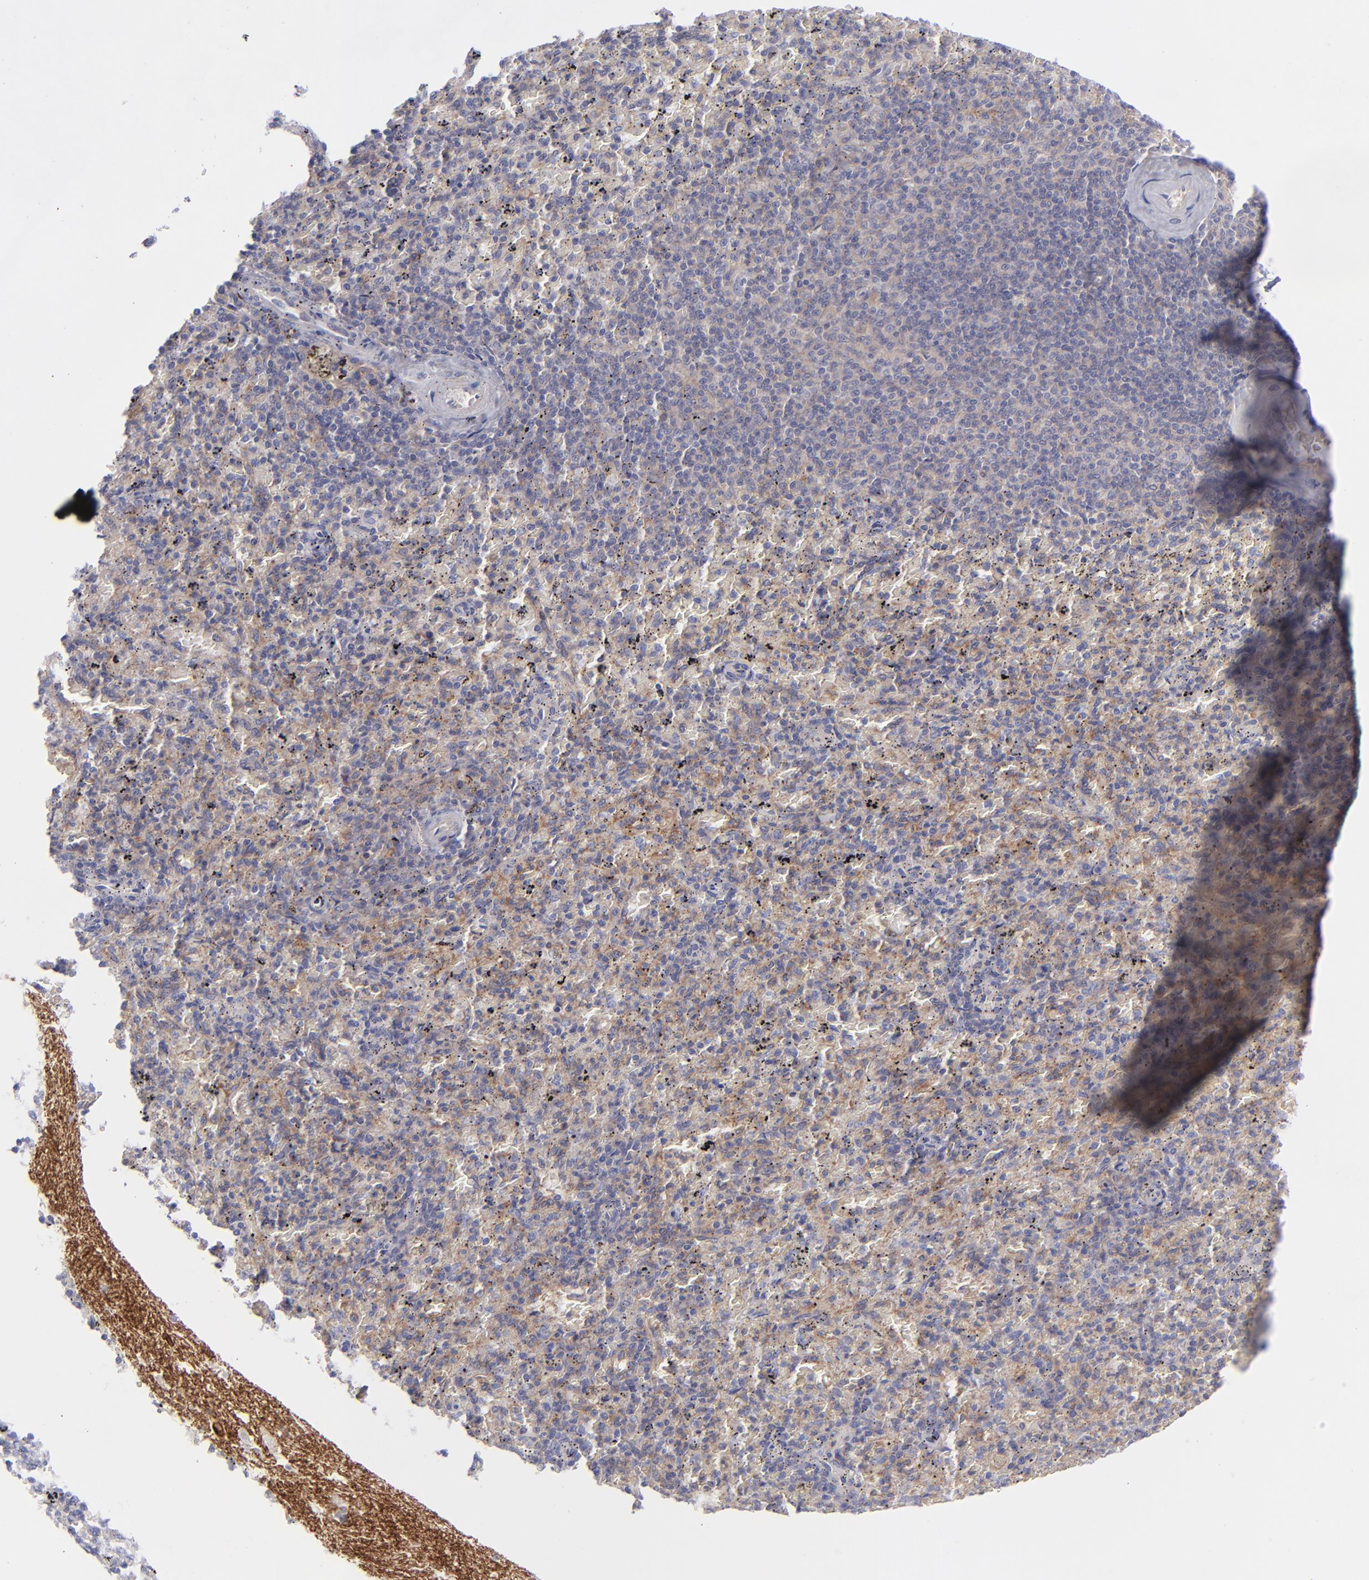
{"staining": {"intensity": "weak", "quantity": "25%-75%", "location": "cytoplasmic/membranous"}, "tissue": "spleen", "cell_type": "Cells in red pulp", "image_type": "normal", "snomed": [{"axis": "morphology", "description": "Normal tissue, NOS"}, {"axis": "topography", "description": "Spleen"}], "caption": "Immunohistochemistry (IHC) of unremarkable human spleen exhibits low levels of weak cytoplasmic/membranous positivity in about 25%-75% of cells in red pulp.", "gene": "BSG", "patient": {"sex": "female", "age": 43}}